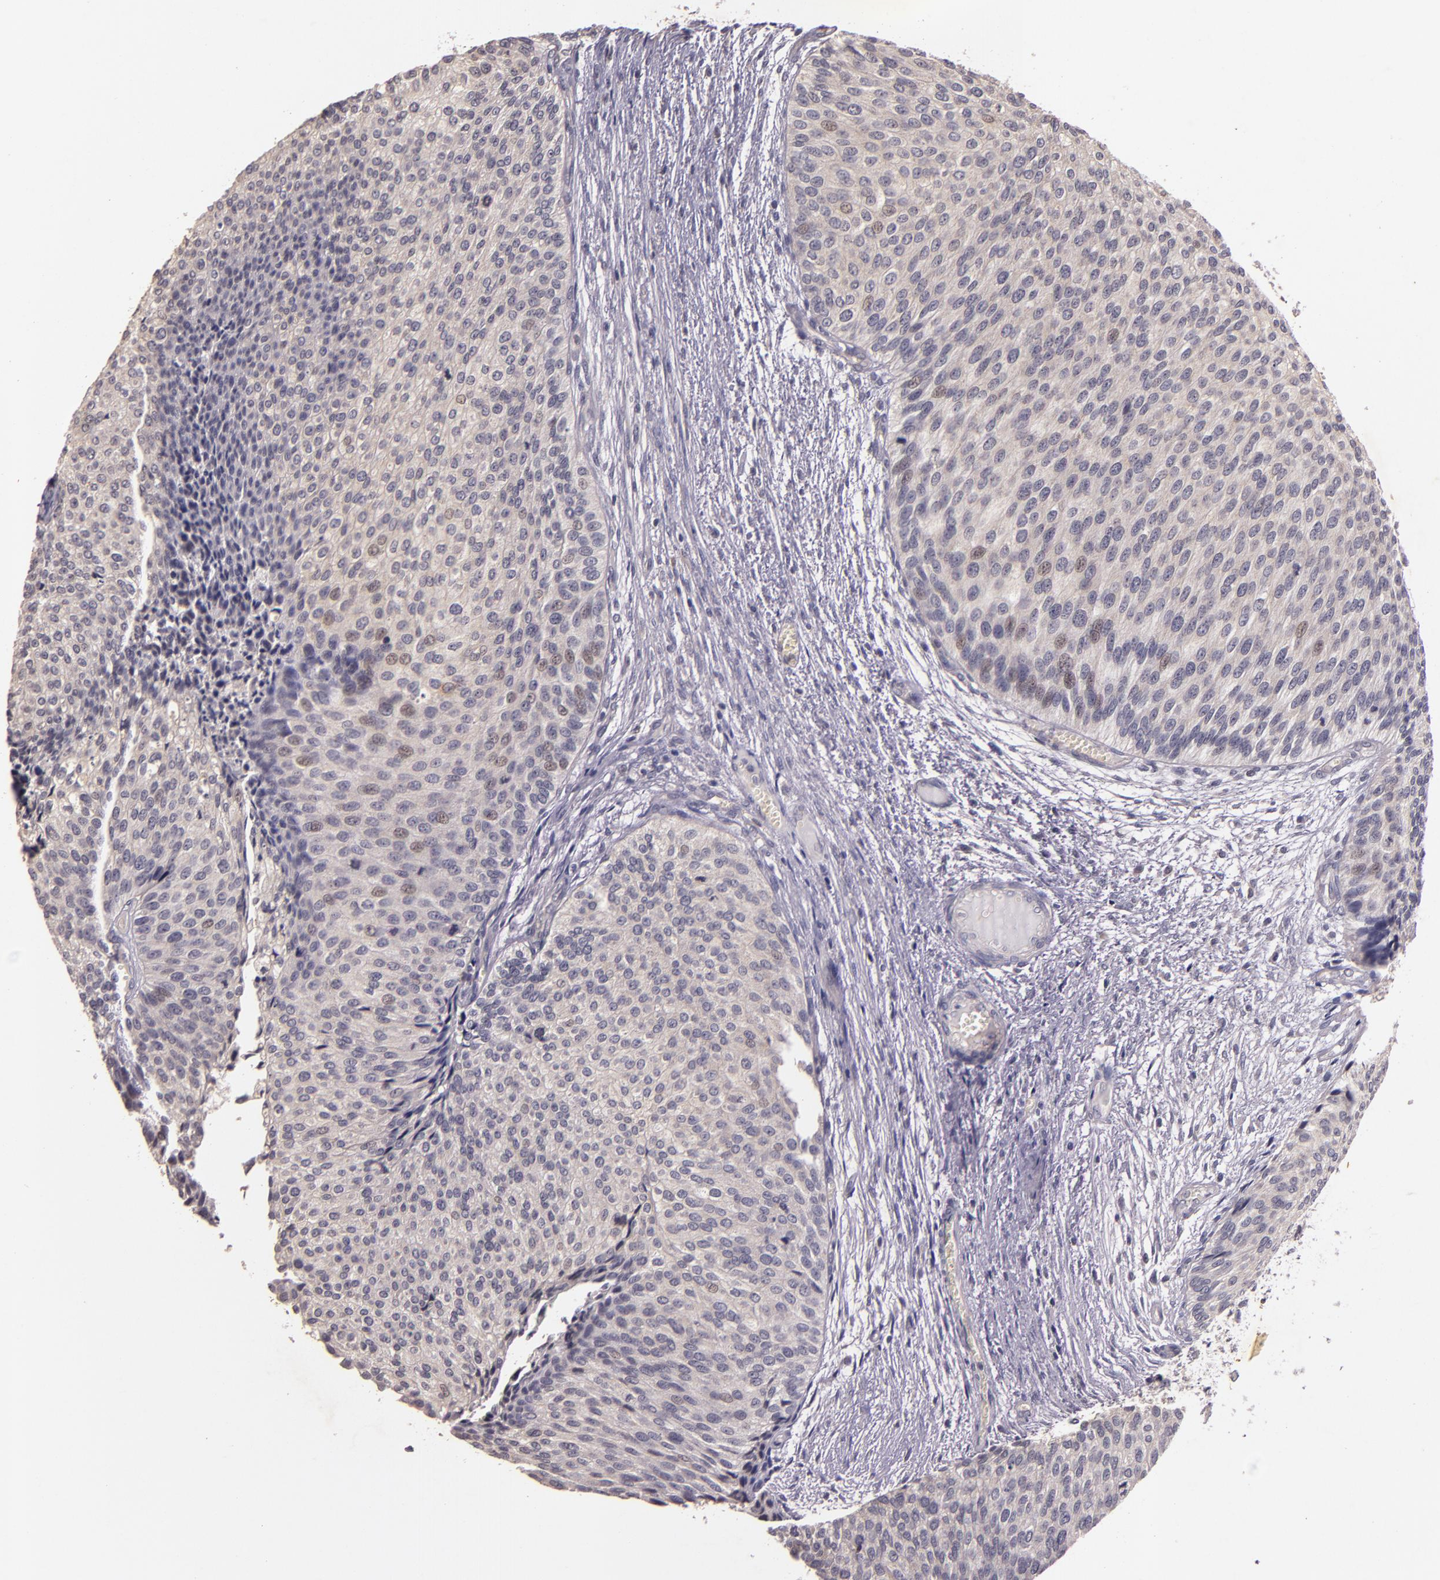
{"staining": {"intensity": "negative", "quantity": "none", "location": "none"}, "tissue": "urothelial cancer", "cell_type": "Tumor cells", "image_type": "cancer", "snomed": [{"axis": "morphology", "description": "Urothelial carcinoma, Low grade"}, {"axis": "topography", "description": "Urinary bladder"}], "caption": "IHC image of low-grade urothelial carcinoma stained for a protein (brown), which shows no staining in tumor cells.", "gene": "TFF1", "patient": {"sex": "male", "age": 84}}